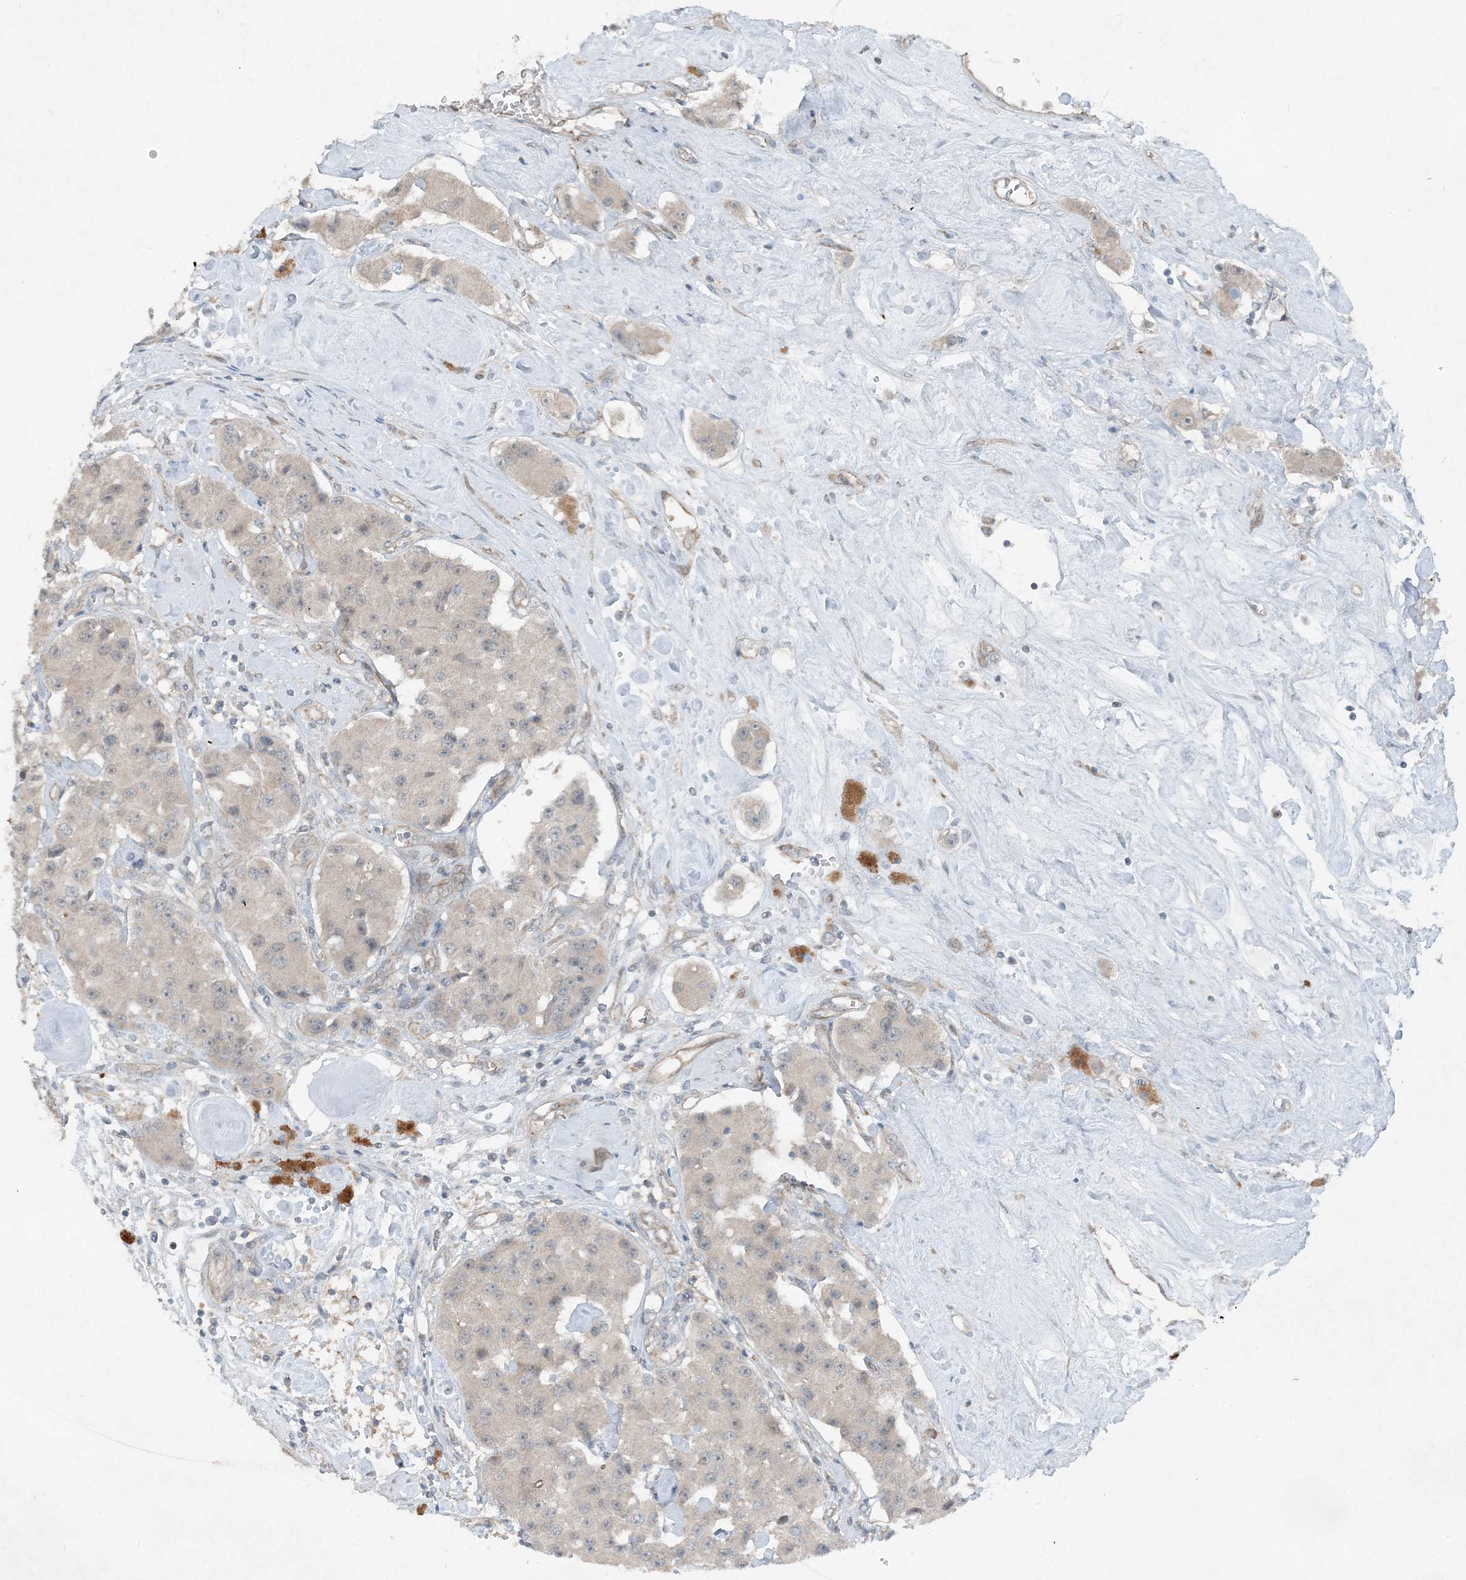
{"staining": {"intensity": "negative", "quantity": "none", "location": "none"}, "tissue": "carcinoid", "cell_type": "Tumor cells", "image_type": "cancer", "snomed": [{"axis": "morphology", "description": "Carcinoid, malignant, NOS"}, {"axis": "topography", "description": "Pancreas"}], "caption": "This is an immunohistochemistry image of human carcinoid (malignant). There is no staining in tumor cells.", "gene": "MITD1", "patient": {"sex": "male", "age": 41}}